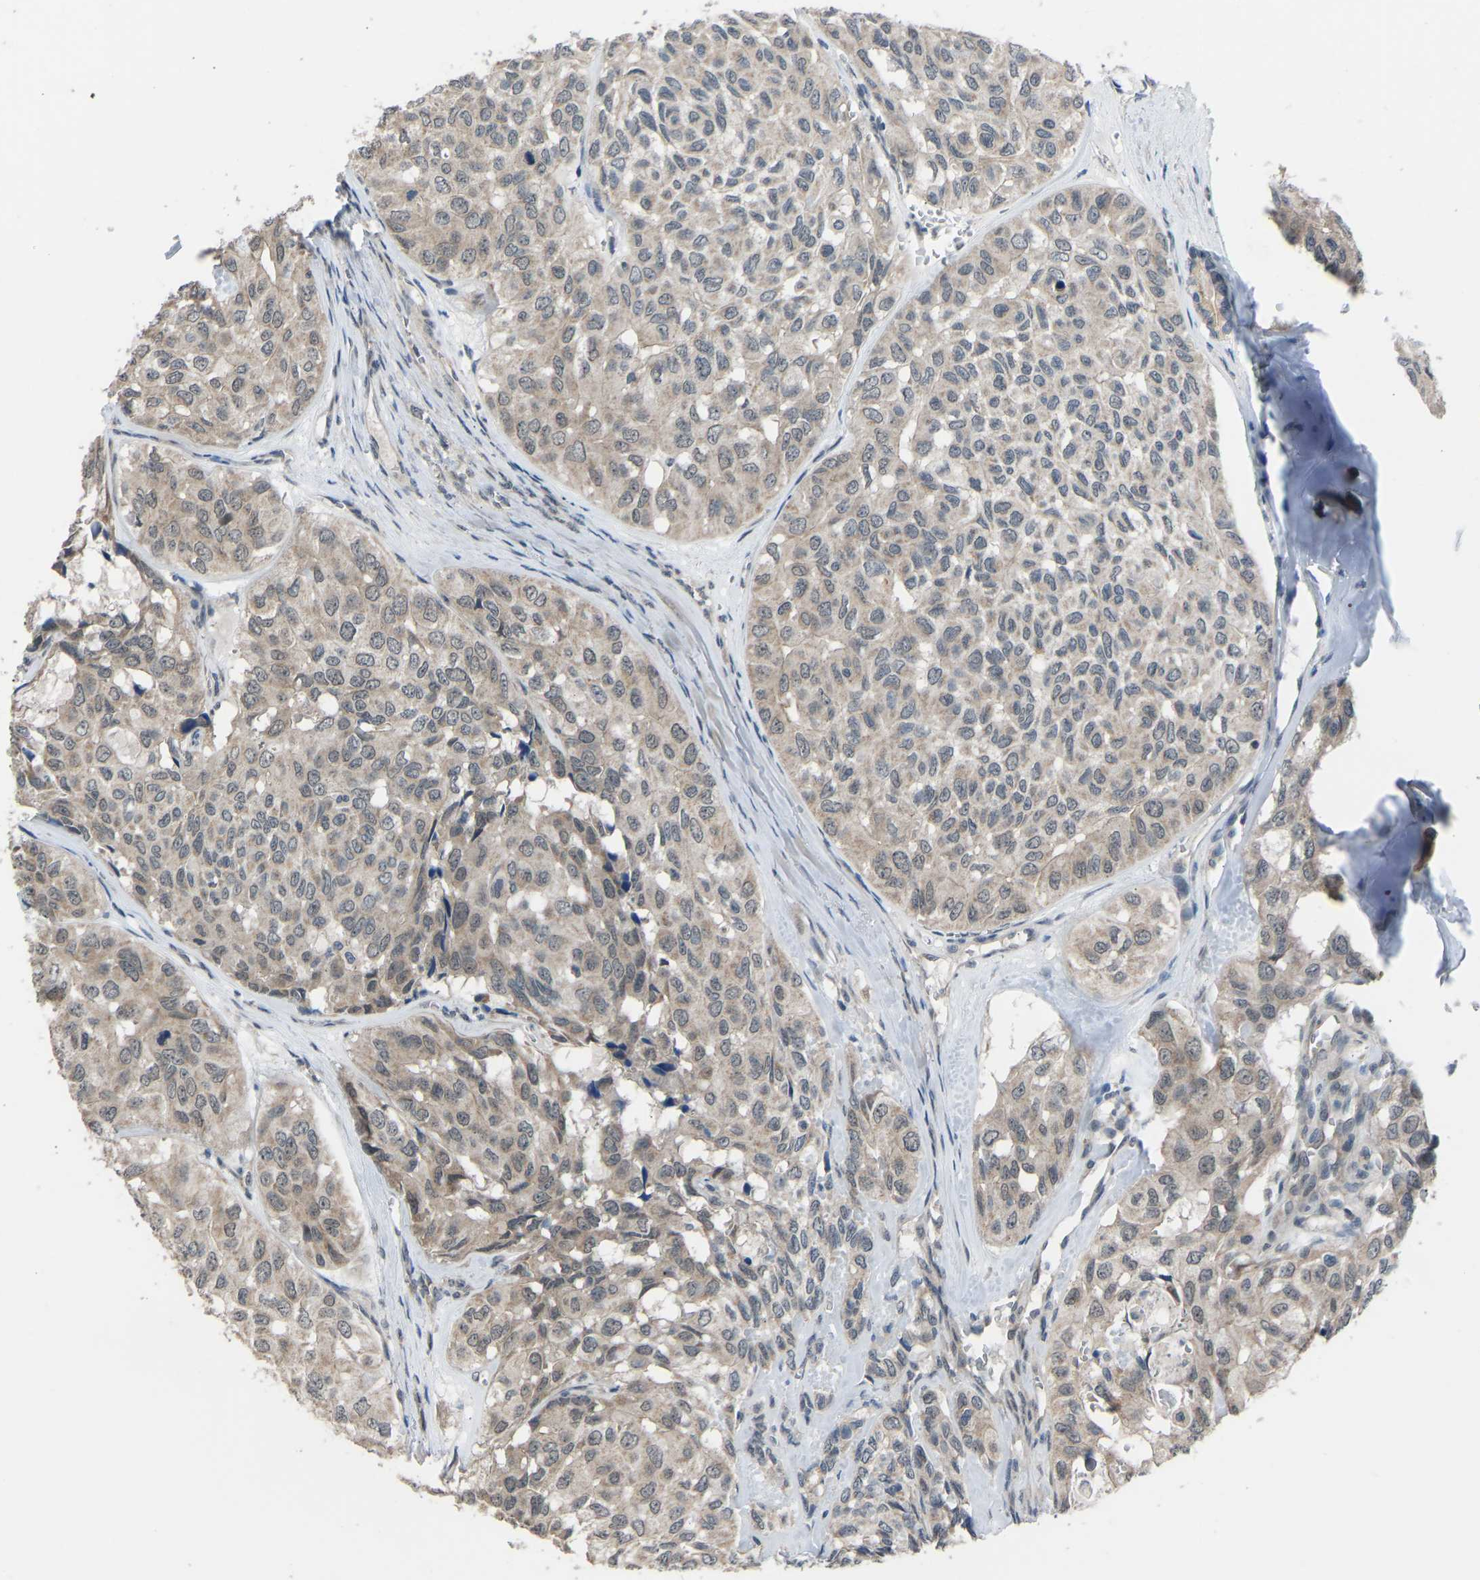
{"staining": {"intensity": "weak", "quantity": ">75%", "location": "cytoplasmic/membranous"}, "tissue": "head and neck cancer", "cell_type": "Tumor cells", "image_type": "cancer", "snomed": [{"axis": "morphology", "description": "Adenocarcinoma, NOS"}, {"axis": "topography", "description": "Salivary gland, NOS"}, {"axis": "topography", "description": "Head-Neck"}], "caption": "Protein staining of head and neck cancer tissue shows weak cytoplasmic/membranous positivity in approximately >75% of tumor cells. (DAB IHC with brightfield microscopy, high magnification).", "gene": "CDK2AP1", "patient": {"sex": "female", "age": 76}}